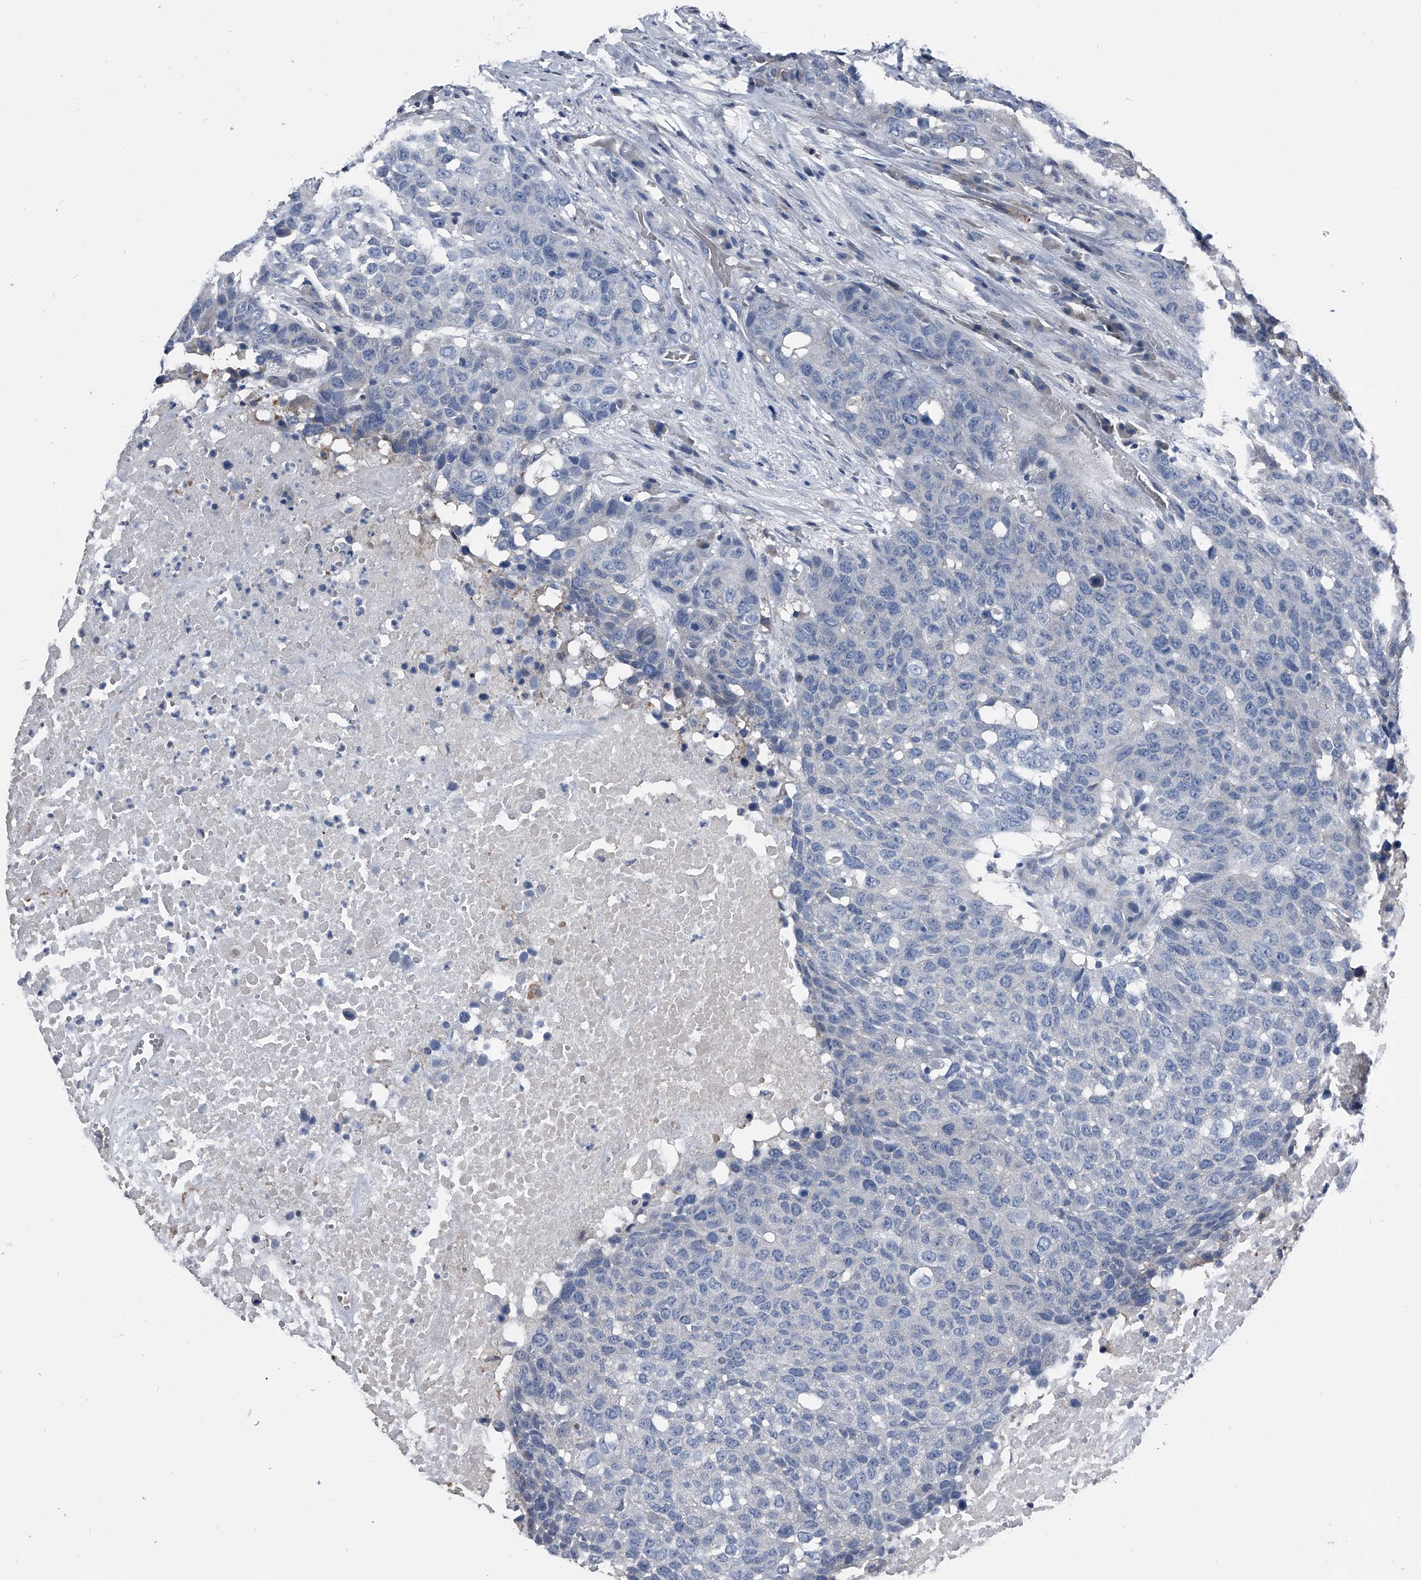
{"staining": {"intensity": "negative", "quantity": "none", "location": "none"}, "tissue": "head and neck cancer", "cell_type": "Tumor cells", "image_type": "cancer", "snomed": [{"axis": "morphology", "description": "Squamous cell carcinoma, NOS"}, {"axis": "topography", "description": "Head-Neck"}], "caption": "A high-resolution micrograph shows immunohistochemistry (IHC) staining of squamous cell carcinoma (head and neck), which reveals no significant expression in tumor cells. The staining was performed using DAB (3,3'-diaminobenzidine) to visualize the protein expression in brown, while the nuclei were stained in blue with hematoxylin (Magnification: 20x).", "gene": "KIF13A", "patient": {"sex": "male", "age": 66}}